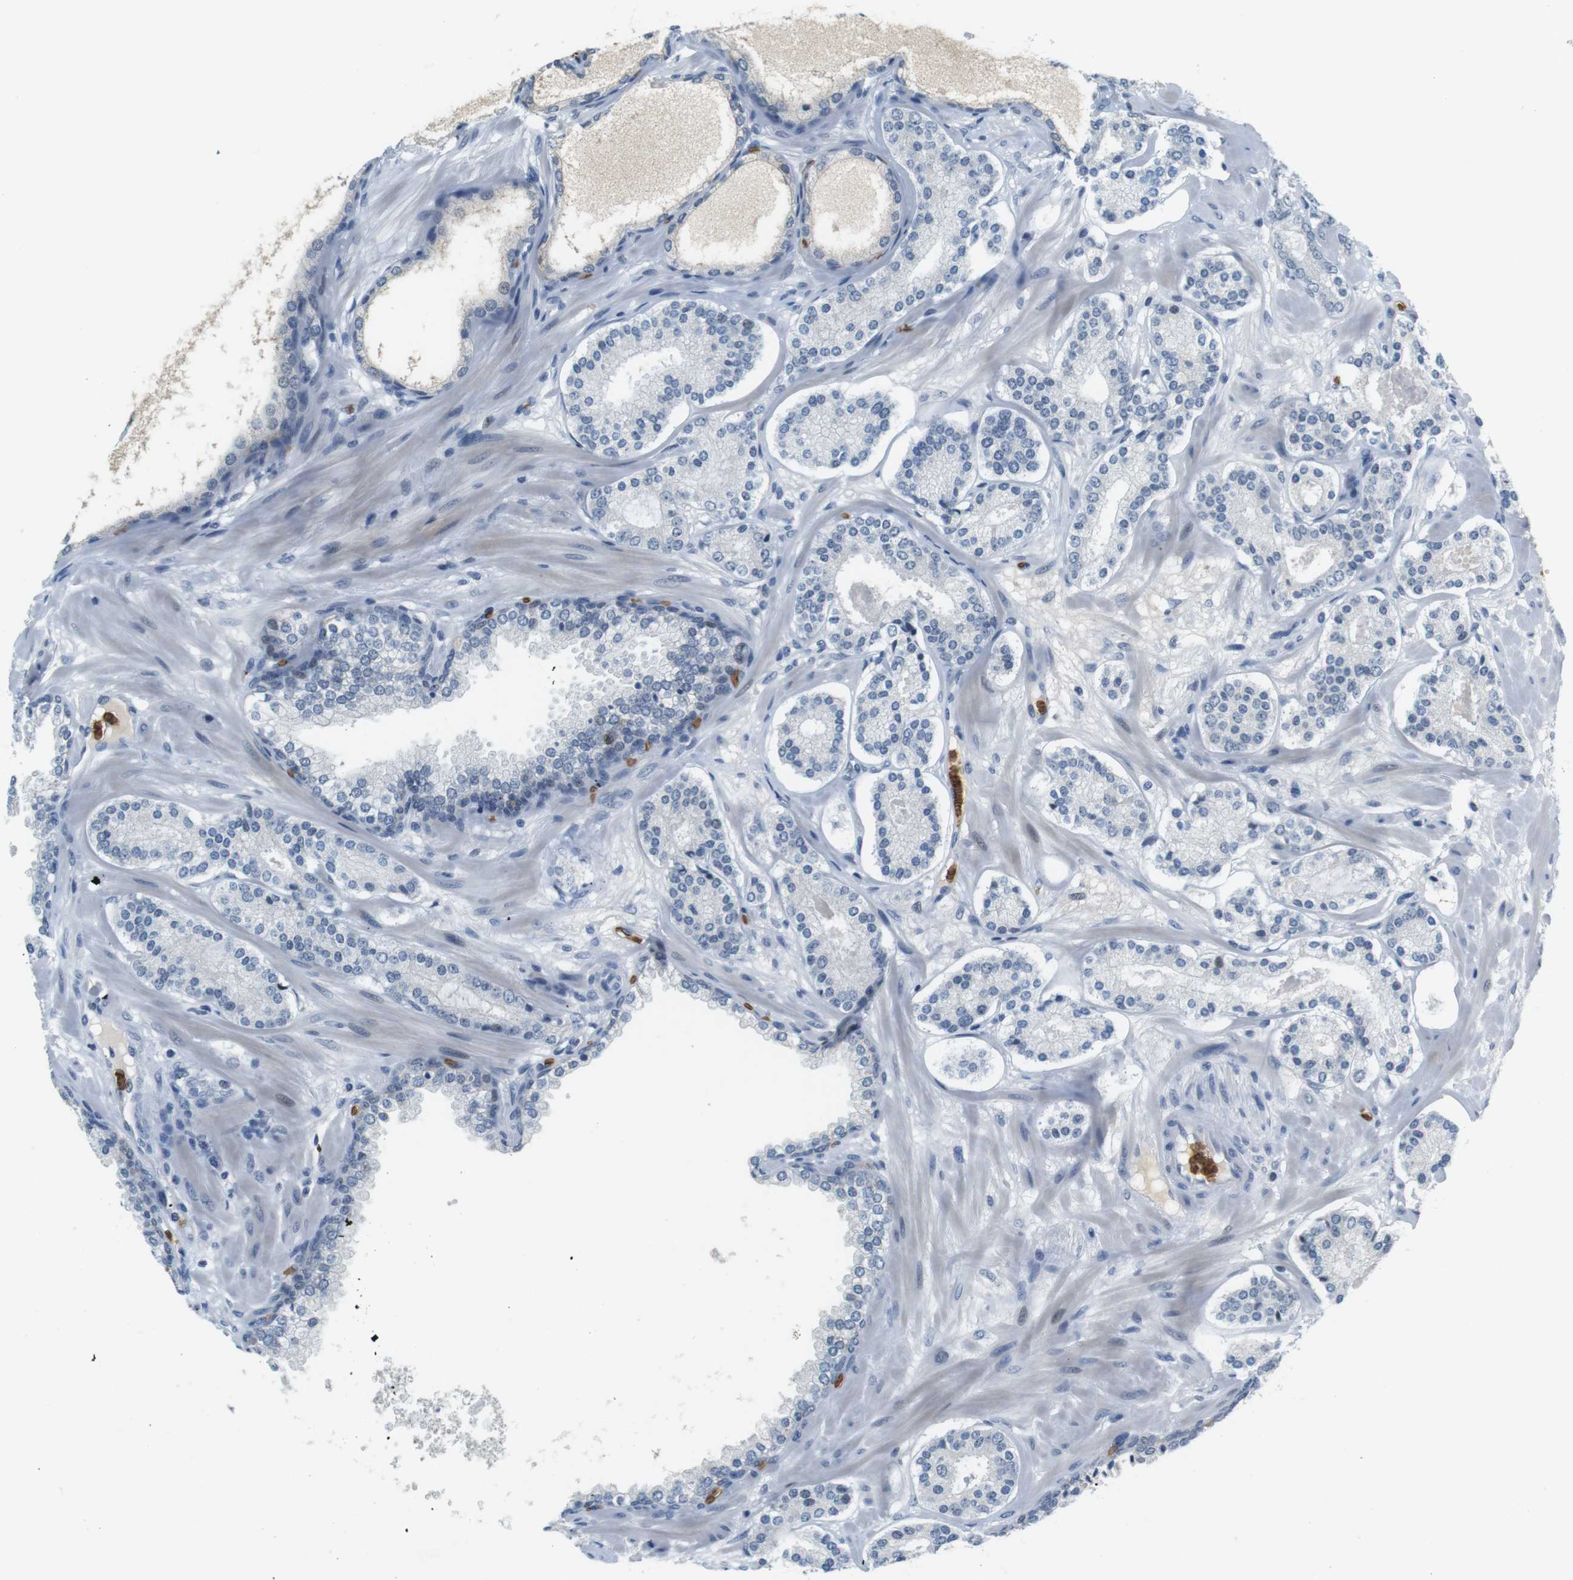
{"staining": {"intensity": "negative", "quantity": "none", "location": "none"}, "tissue": "prostate cancer", "cell_type": "Tumor cells", "image_type": "cancer", "snomed": [{"axis": "morphology", "description": "Adenocarcinoma, Low grade"}, {"axis": "topography", "description": "Prostate"}], "caption": "Immunohistochemistry (IHC) histopathology image of human adenocarcinoma (low-grade) (prostate) stained for a protein (brown), which demonstrates no positivity in tumor cells.", "gene": "SLC4A1", "patient": {"sex": "male", "age": 63}}